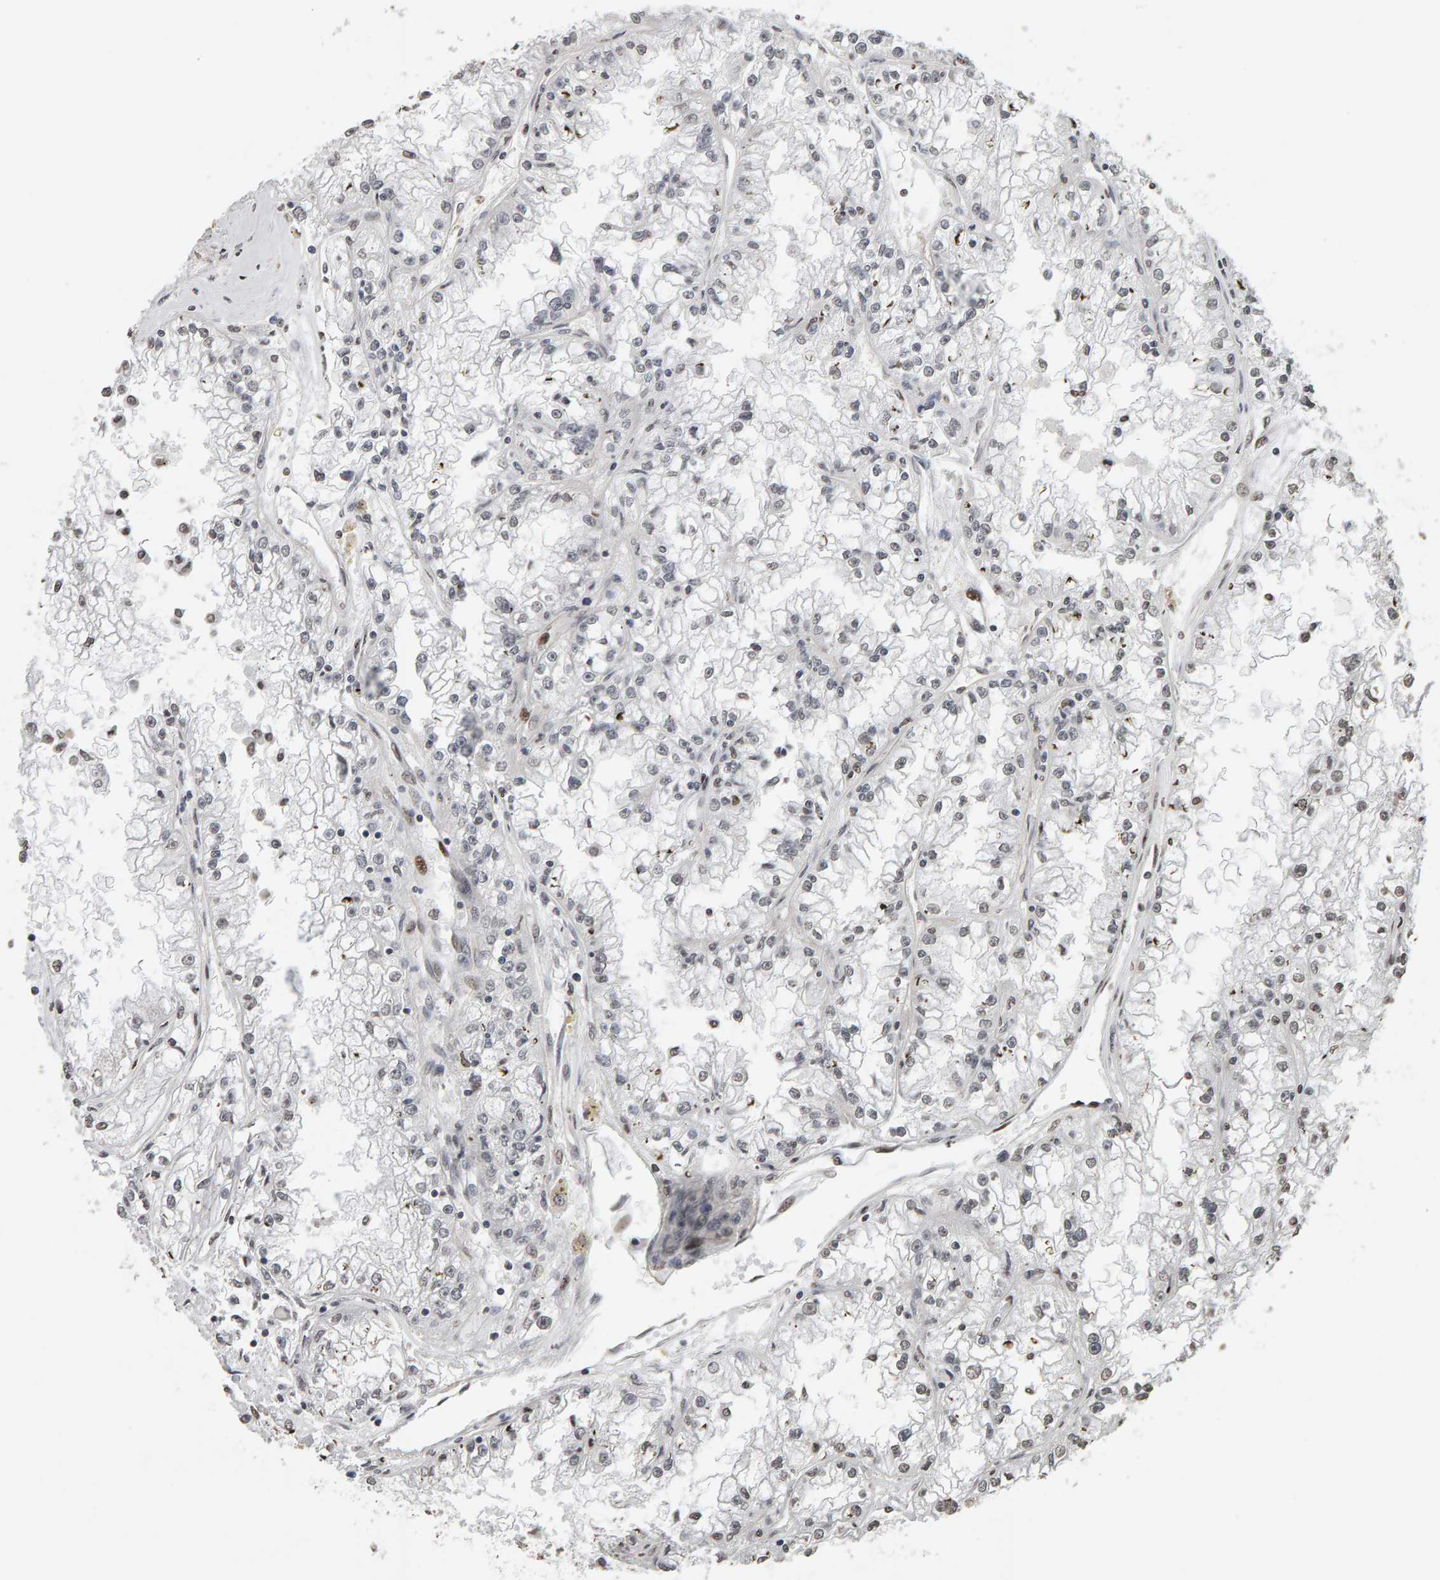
{"staining": {"intensity": "weak", "quantity": "25%-75%", "location": "nuclear"}, "tissue": "renal cancer", "cell_type": "Tumor cells", "image_type": "cancer", "snomed": [{"axis": "morphology", "description": "Adenocarcinoma, NOS"}, {"axis": "topography", "description": "Kidney"}], "caption": "Protein expression analysis of human adenocarcinoma (renal) reveals weak nuclear positivity in approximately 25%-75% of tumor cells.", "gene": "AFF4", "patient": {"sex": "male", "age": 56}}